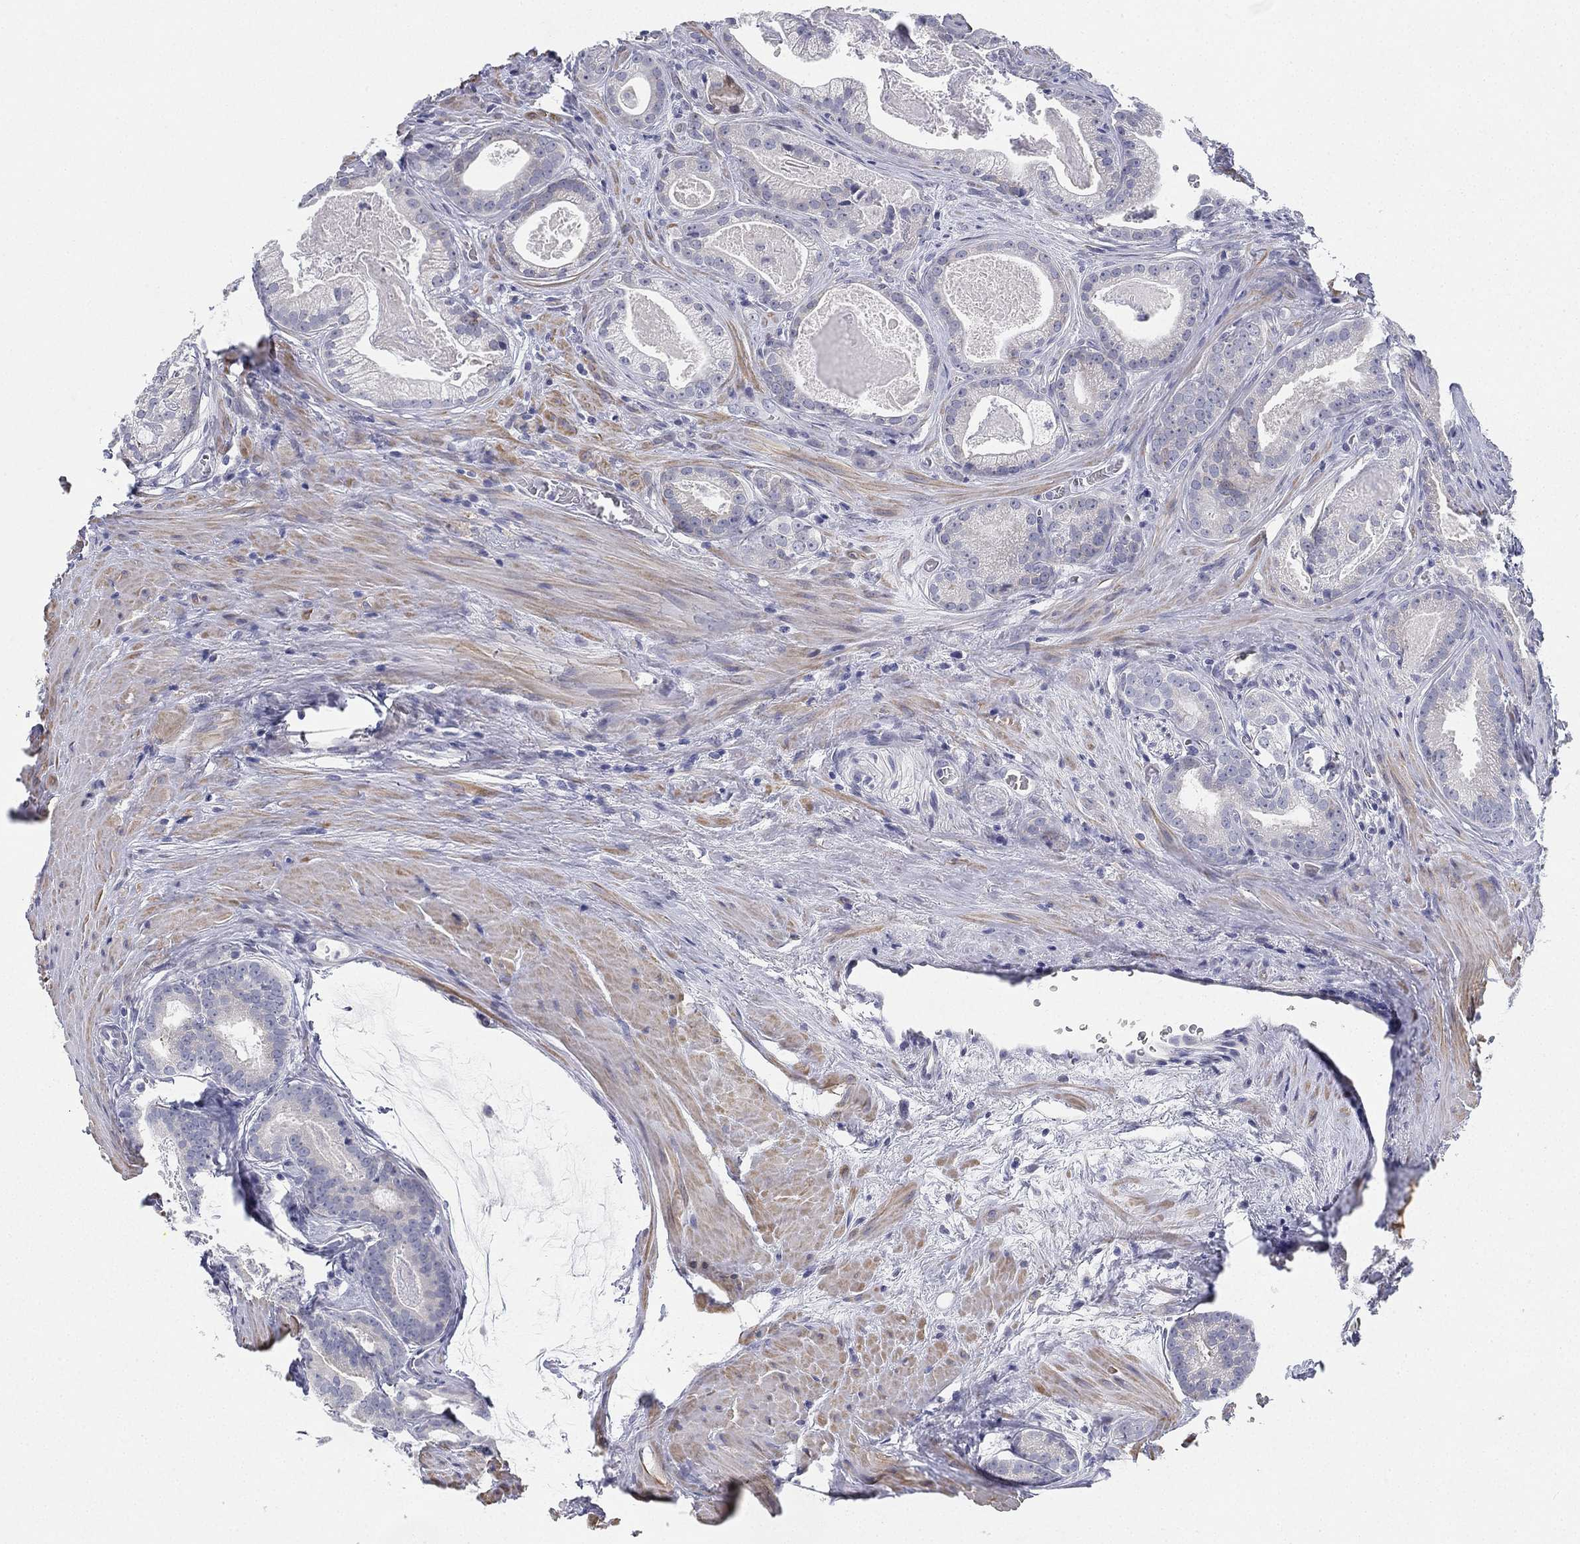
{"staining": {"intensity": "negative", "quantity": "none", "location": "none"}, "tissue": "prostate cancer", "cell_type": "Tumor cells", "image_type": "cancer", "snomed": [{"axis": "morphology", "description": "Adenocarcinoma, NOS"}, {"axis": "topography", "description": "Prostate"}], "caption": "DAB (3,3'-diaminobenzidine) immunohistochemical staining of human prostate adenocarcinoma displays no significant staining in tumor cells.", "gene": "HEATR4", "patient": {"sex": "male", "age": 61}}